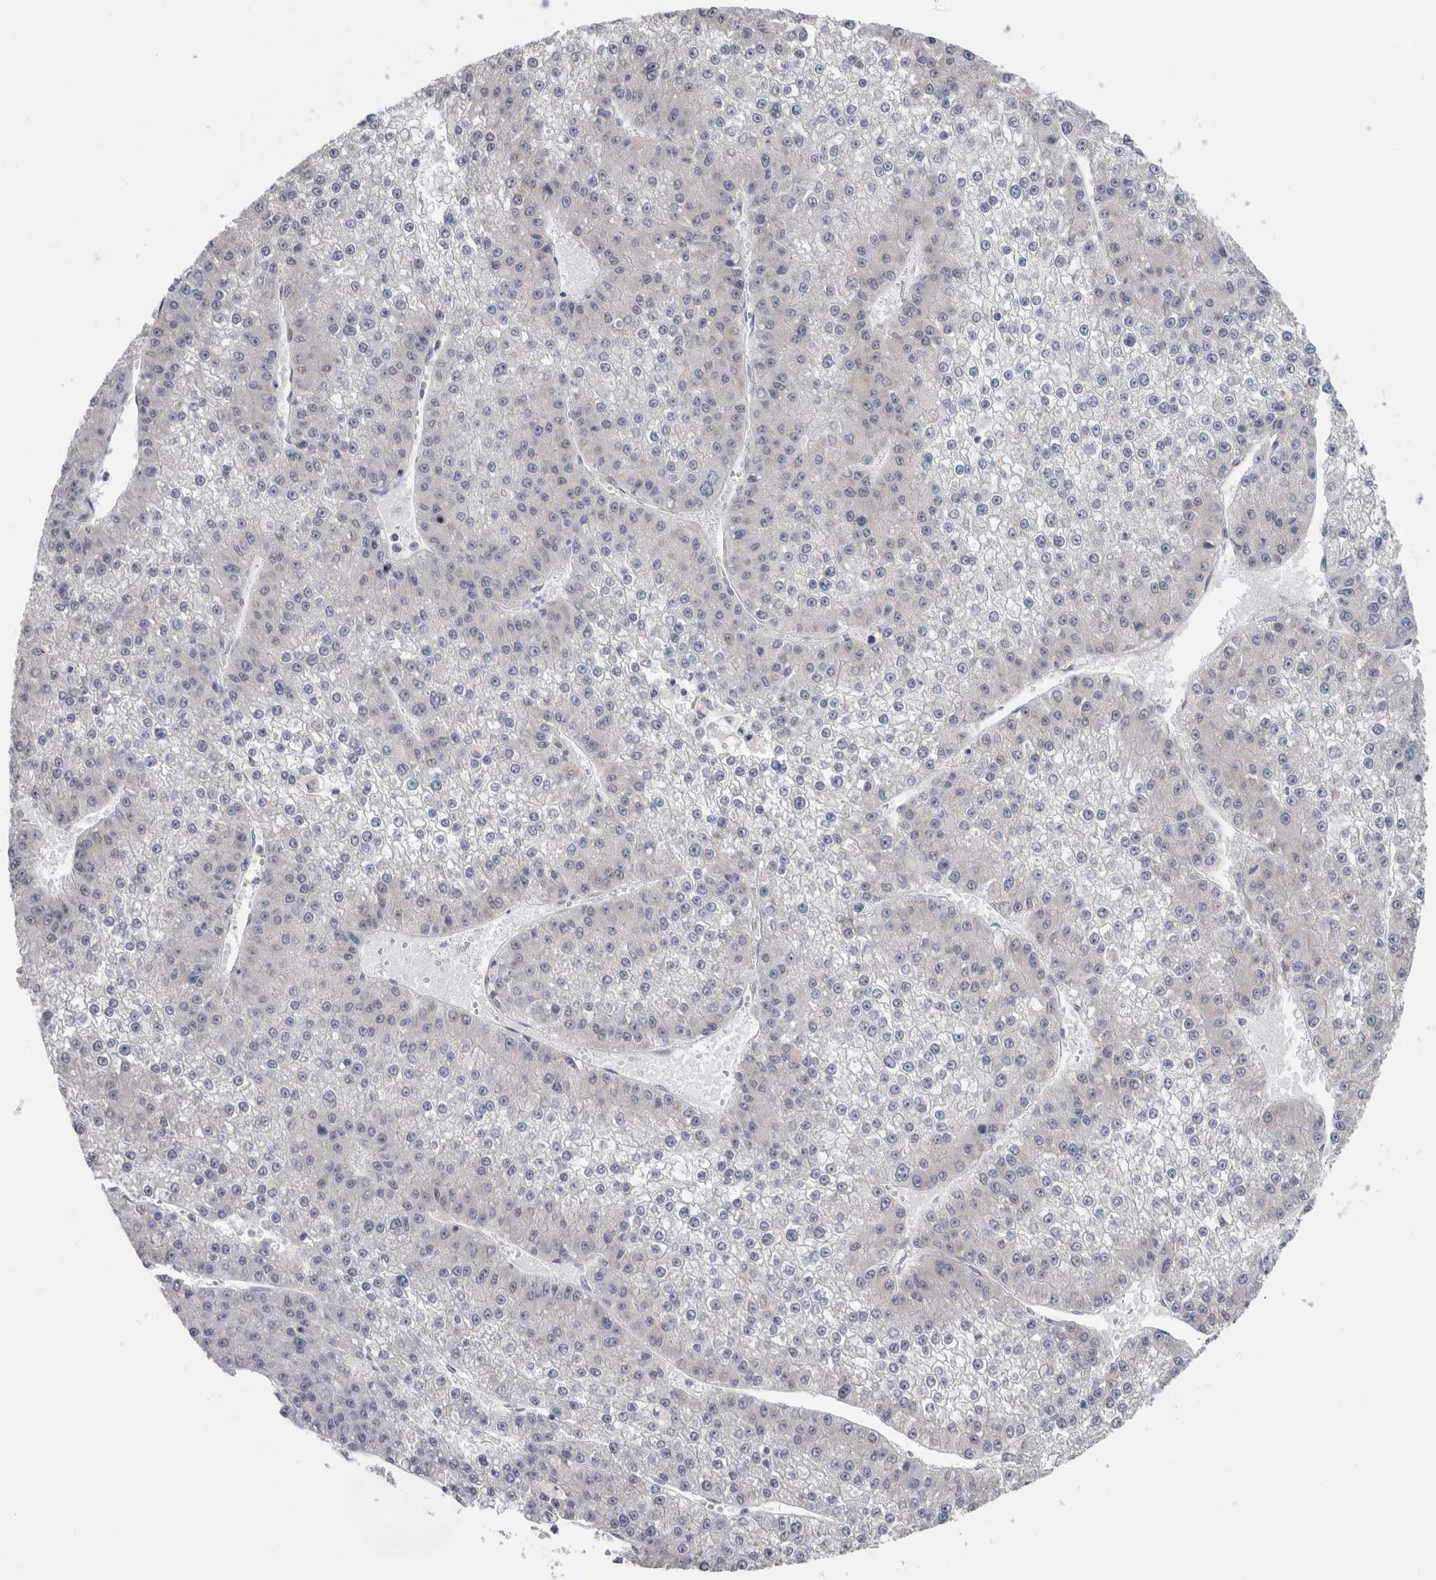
{"staining": {"intensity": "negative", "quantity": "none", "location": "none"}, "tissue": "liver cancer", "cell_type": "Tumor cells", "image_type": "cancer", "snomed": [{"axis": "morphology", "description": "Carcinoma, Hepatocellular, NOS"}, {"axis": "topography", "description": "Liver"}], "caption": "DAB (3,3'-diaminobenzidine) immunohistochemical staining of hepatocellular carcinoma (liver) shows no significant staining in tumor cells.", "gene": "TMEM242", "patient": {"sex": "female", "age": 73}}